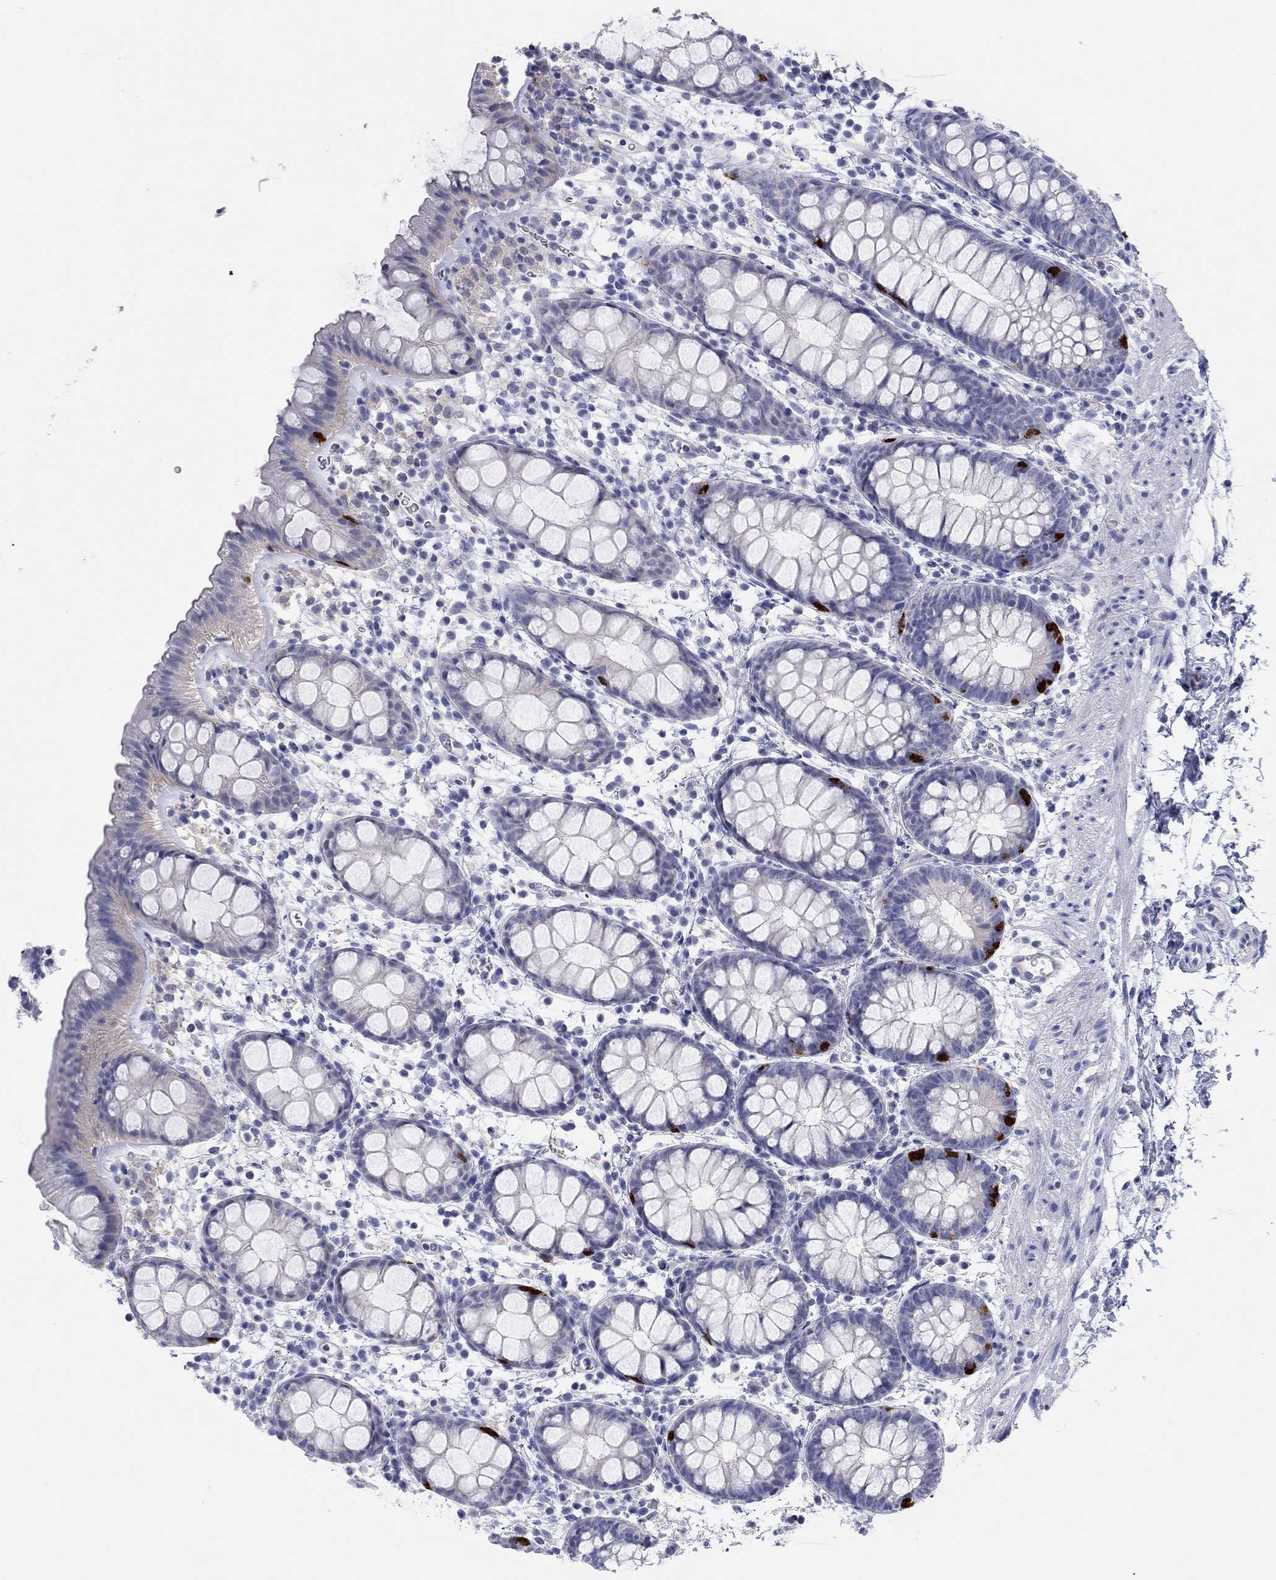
{"staining": {"intensity": "strong", "quantity": "<25%", "location": "cytoplasmic/membranous"}, "tissue": "rectum", "cell_type": "Glandular cells", "image_type": "normal", "snomed": [{"axis": "morphology", "description": "Normal tissue, NOS"}, {"axis": "topography", "description": "Rectum"}], "caption": "Immunohistochemical staining of unremarkable rectum reveals medium levels of strong cytoplasmic/membranous expression in approximately <25% of glandular cells. The protein is stained brown, and the nuclei are stained in blue (DAB (3,3'-diaminobenzidine) IHC with brightfield microscopy, high magnification).", "gene": "ENSG00000269035", "patient": {"sex": "male", "age": 57}}